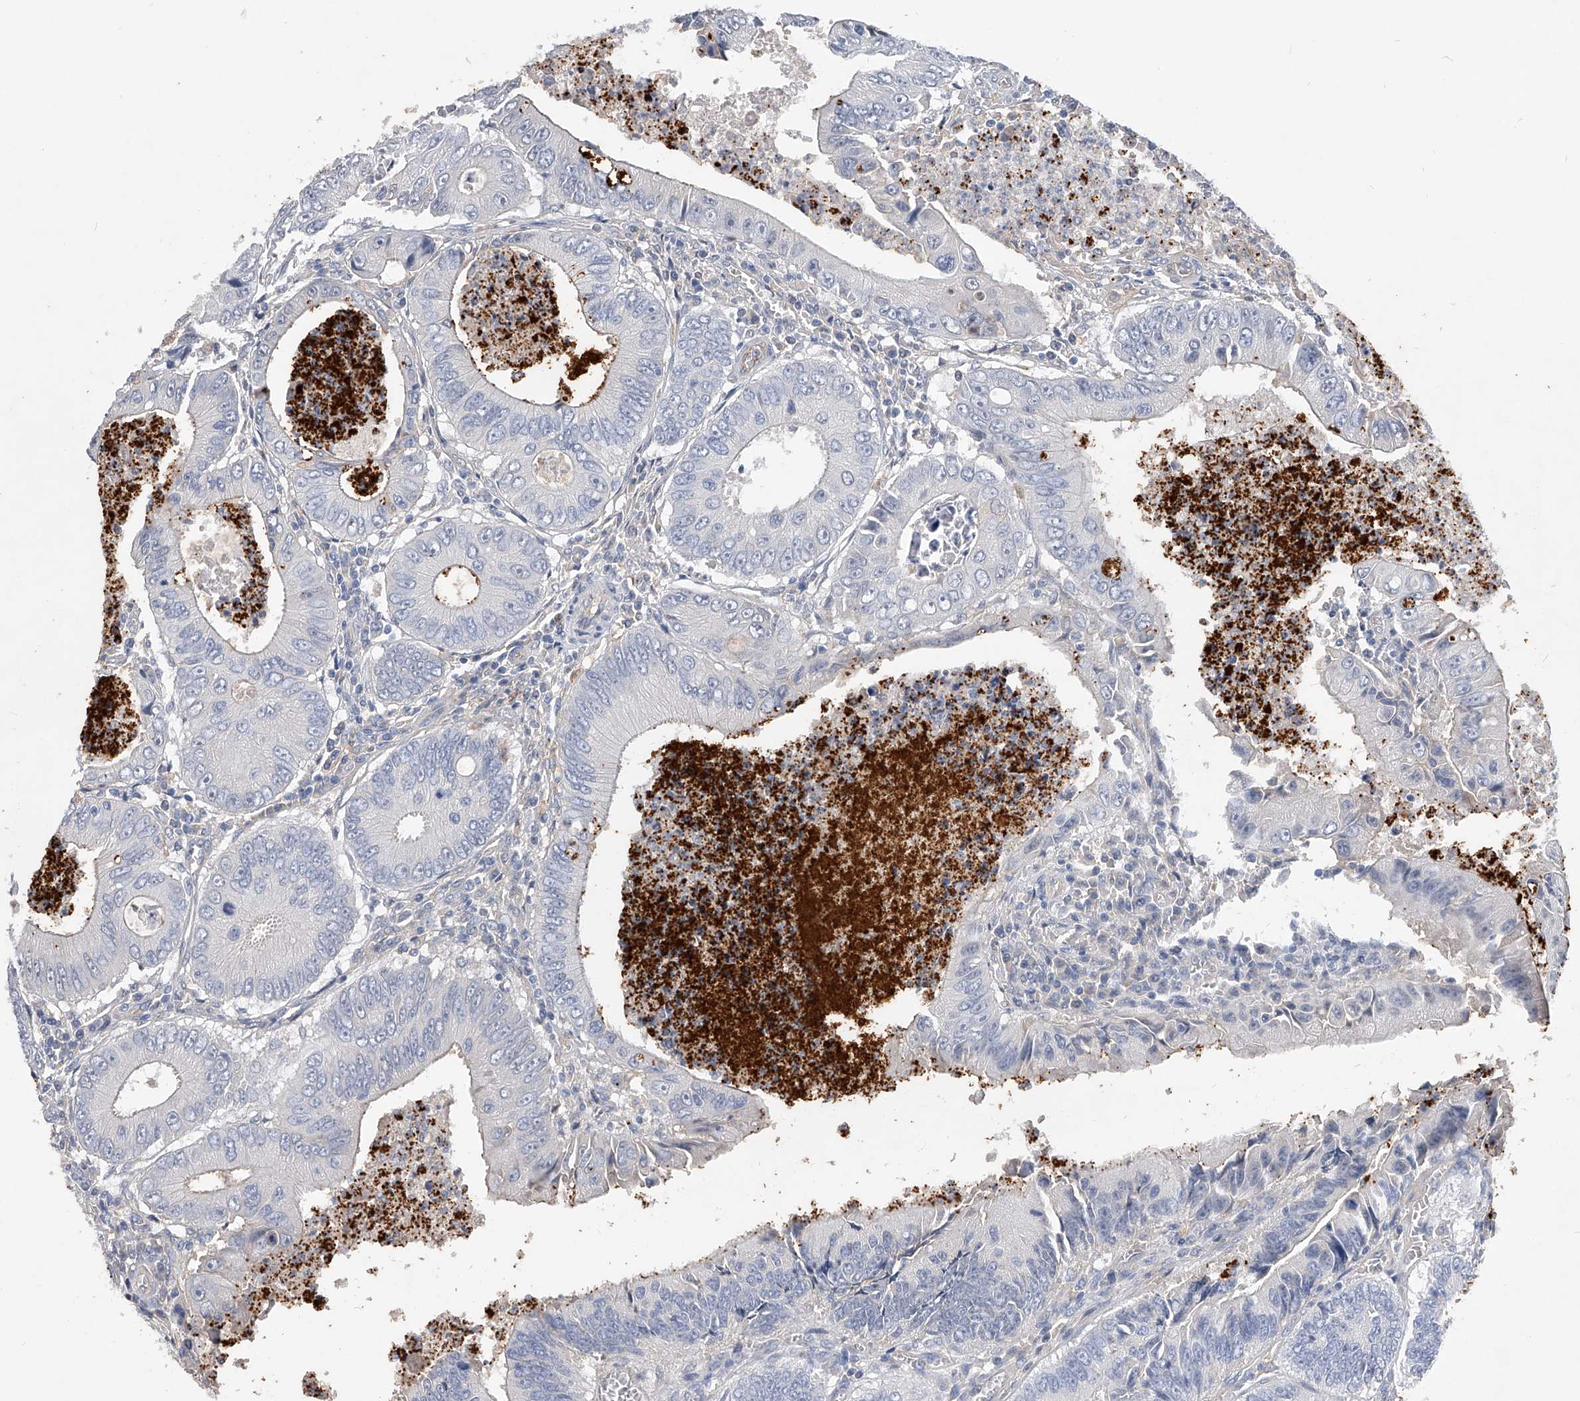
{"staining": {"intensity": "negative", "quantity": "none", "location": "none"}, "tissue": "colorectal cancer", "cell_type": "Tumor cells", "image_type": "cancer", "snomed": [{"axis": "morphology", "description": "Inflammation, NOS"}, {"axis": "morphology", "description": "Adenocarcinoma, NOS"}, {"axis": "topography", "description": "Colon"}], "caption": "Immunohistochemical staining of human adenocarcinoma (colorectal) exhibits no significant positivity in tumor cells.", "gene": "HOMER3", "patient": {"sex": "male", "age": 72}}